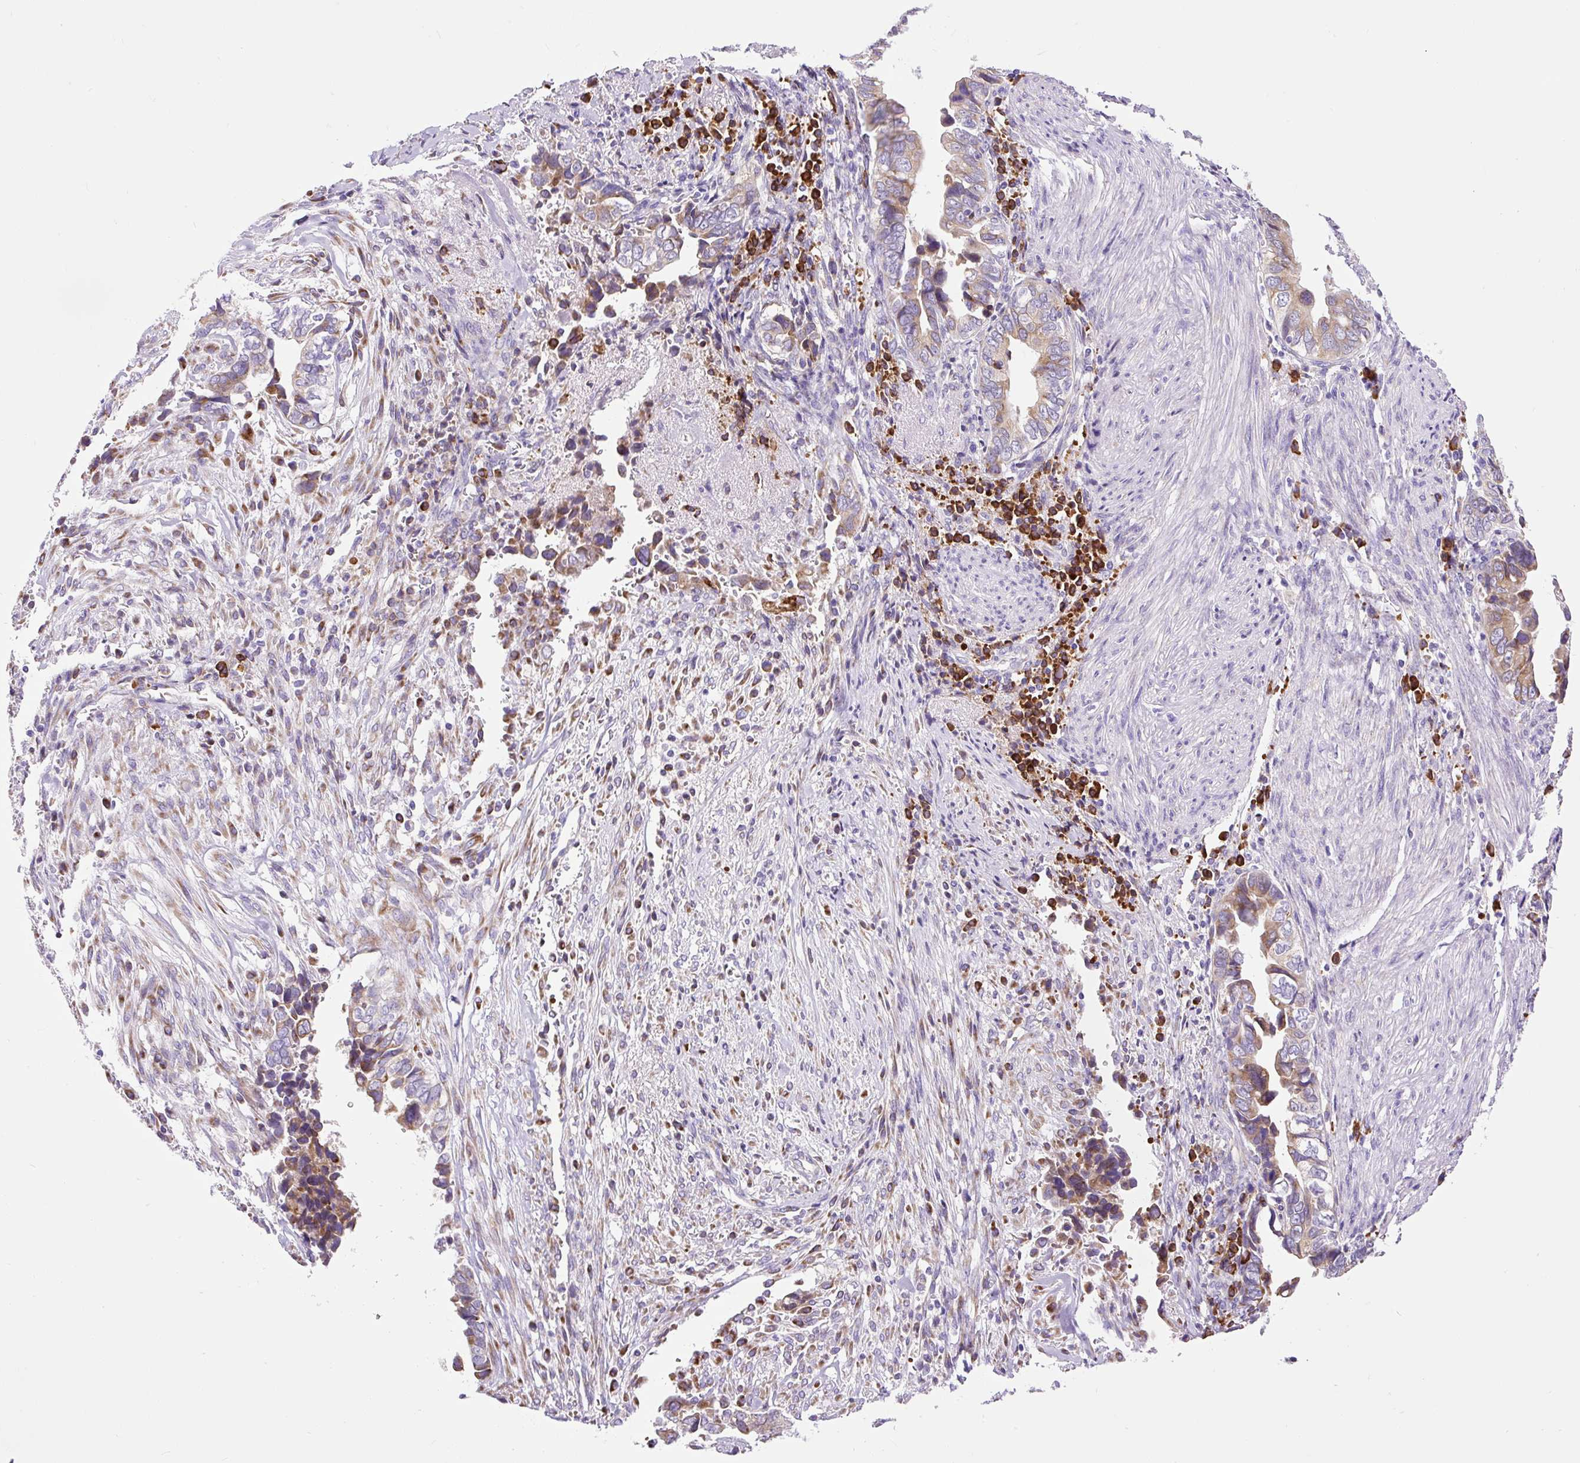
{"staining": {"intensity": "moderate", "quantity": ">75%", "location": "cytoplasmic/membranous"}, "tissue": "liver cancer", "cell_type": "Tumor cells", "image_type": "cancer", "snomed": [{"axis": "morphology", "description": "Cholangiocarcinoma"}, {"axis": "topography", "description": "Liver"}], "caption": "Moderate cytoplasmic/membranous staining for a protein is seen in about >75% of tumor cells of liver cancer using IHC.", "gene": "DDOST", "patient": {"sex": "female", "age": 79}}